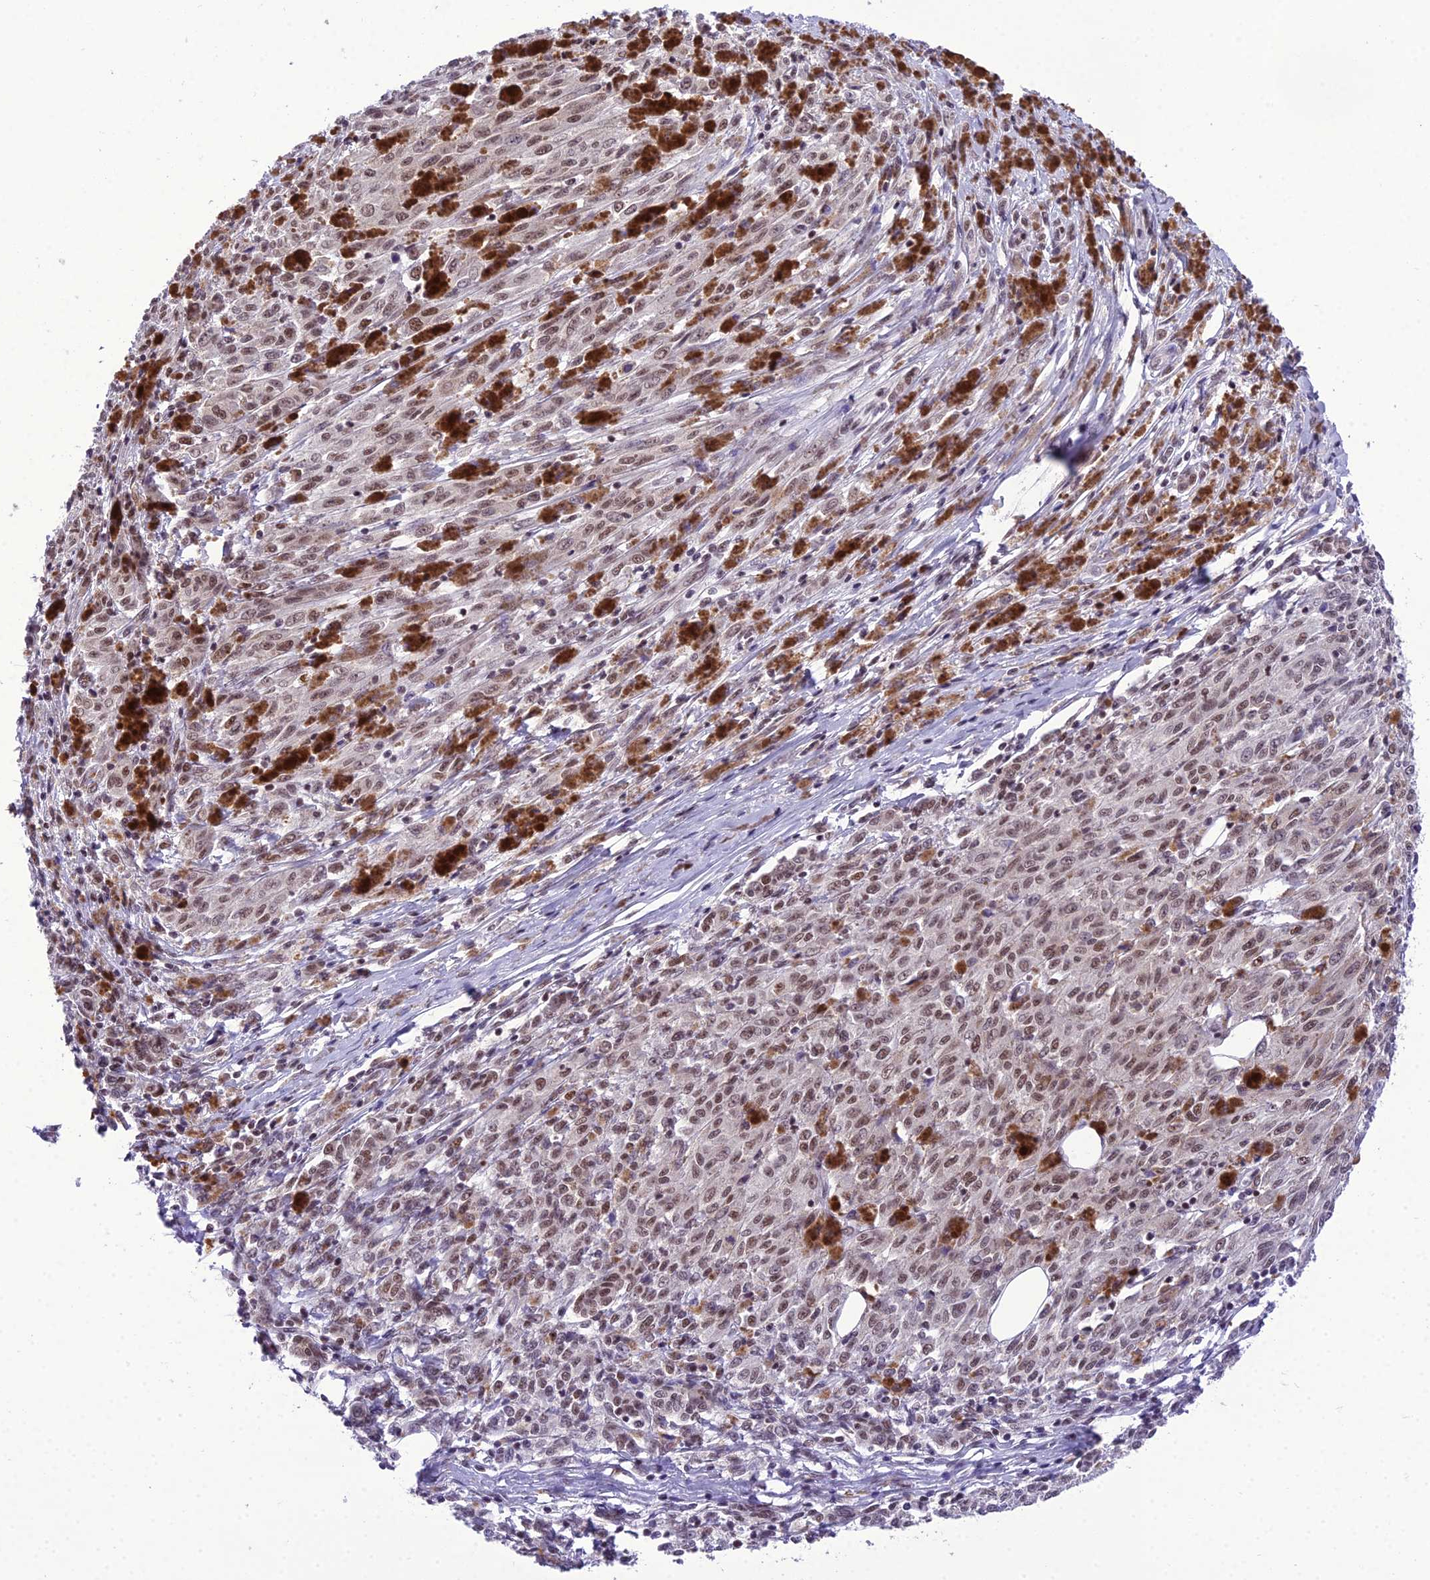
{"staining": {"intensity": "moderate", "quantity": ">75%", "location": "nuclear"}, "tissue": "melanoma", "cell_type": "Tumor cells", "image_type": "cancer", "snomed": [{"axis": "morphology", "description": "Malignant melanoma, NOS"}, {"axis": "topography", "description": "Skin"}], "caption": "Malignant melanoma was stained to show a protein in brown. There is medium levels of moderate nuclear staining in approximately >75% of tumor cells.", "gene": "SH3RF3", "patient": {"sex": "female", "age": 52}}